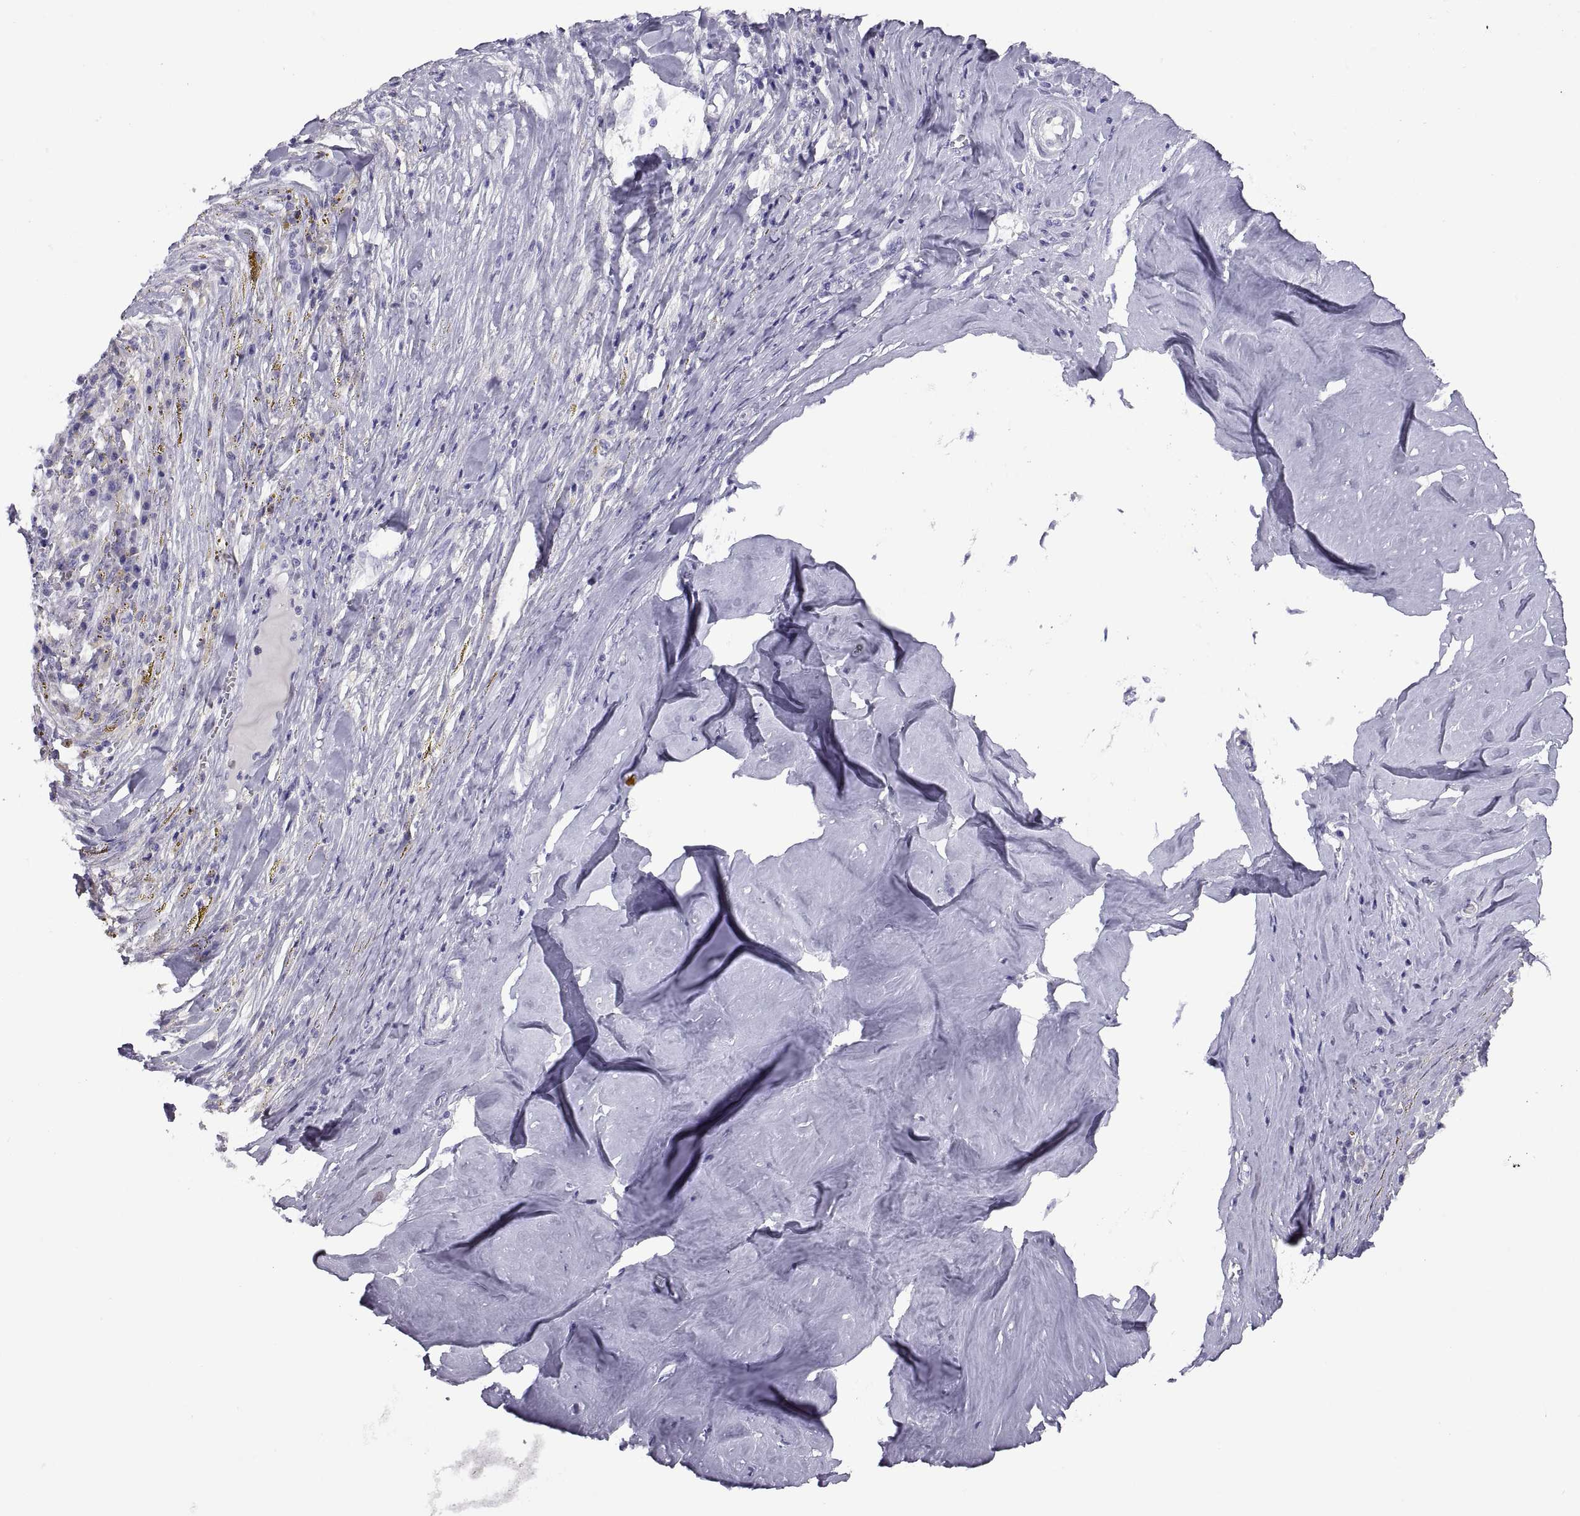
{"staining": {"intensity": "negative", "quantity": "none", "location": "none"}, "tissue": "melanoma", "cell_type": "Tumor cells", "image_type": "cancer", "snomed": [{"axis": "morphology", "description": "Malignant melanoma, NOS"}, {"axis": "topography", "description": "Skin"}], "caption": "Immunohistochemistry histopathology image of neoplastic tissue: melanoma stained with DAB reveals no significant protein expression in tumor cells.", "gene": "RGS20", "patient": {"sex": "female", "age": 91}}